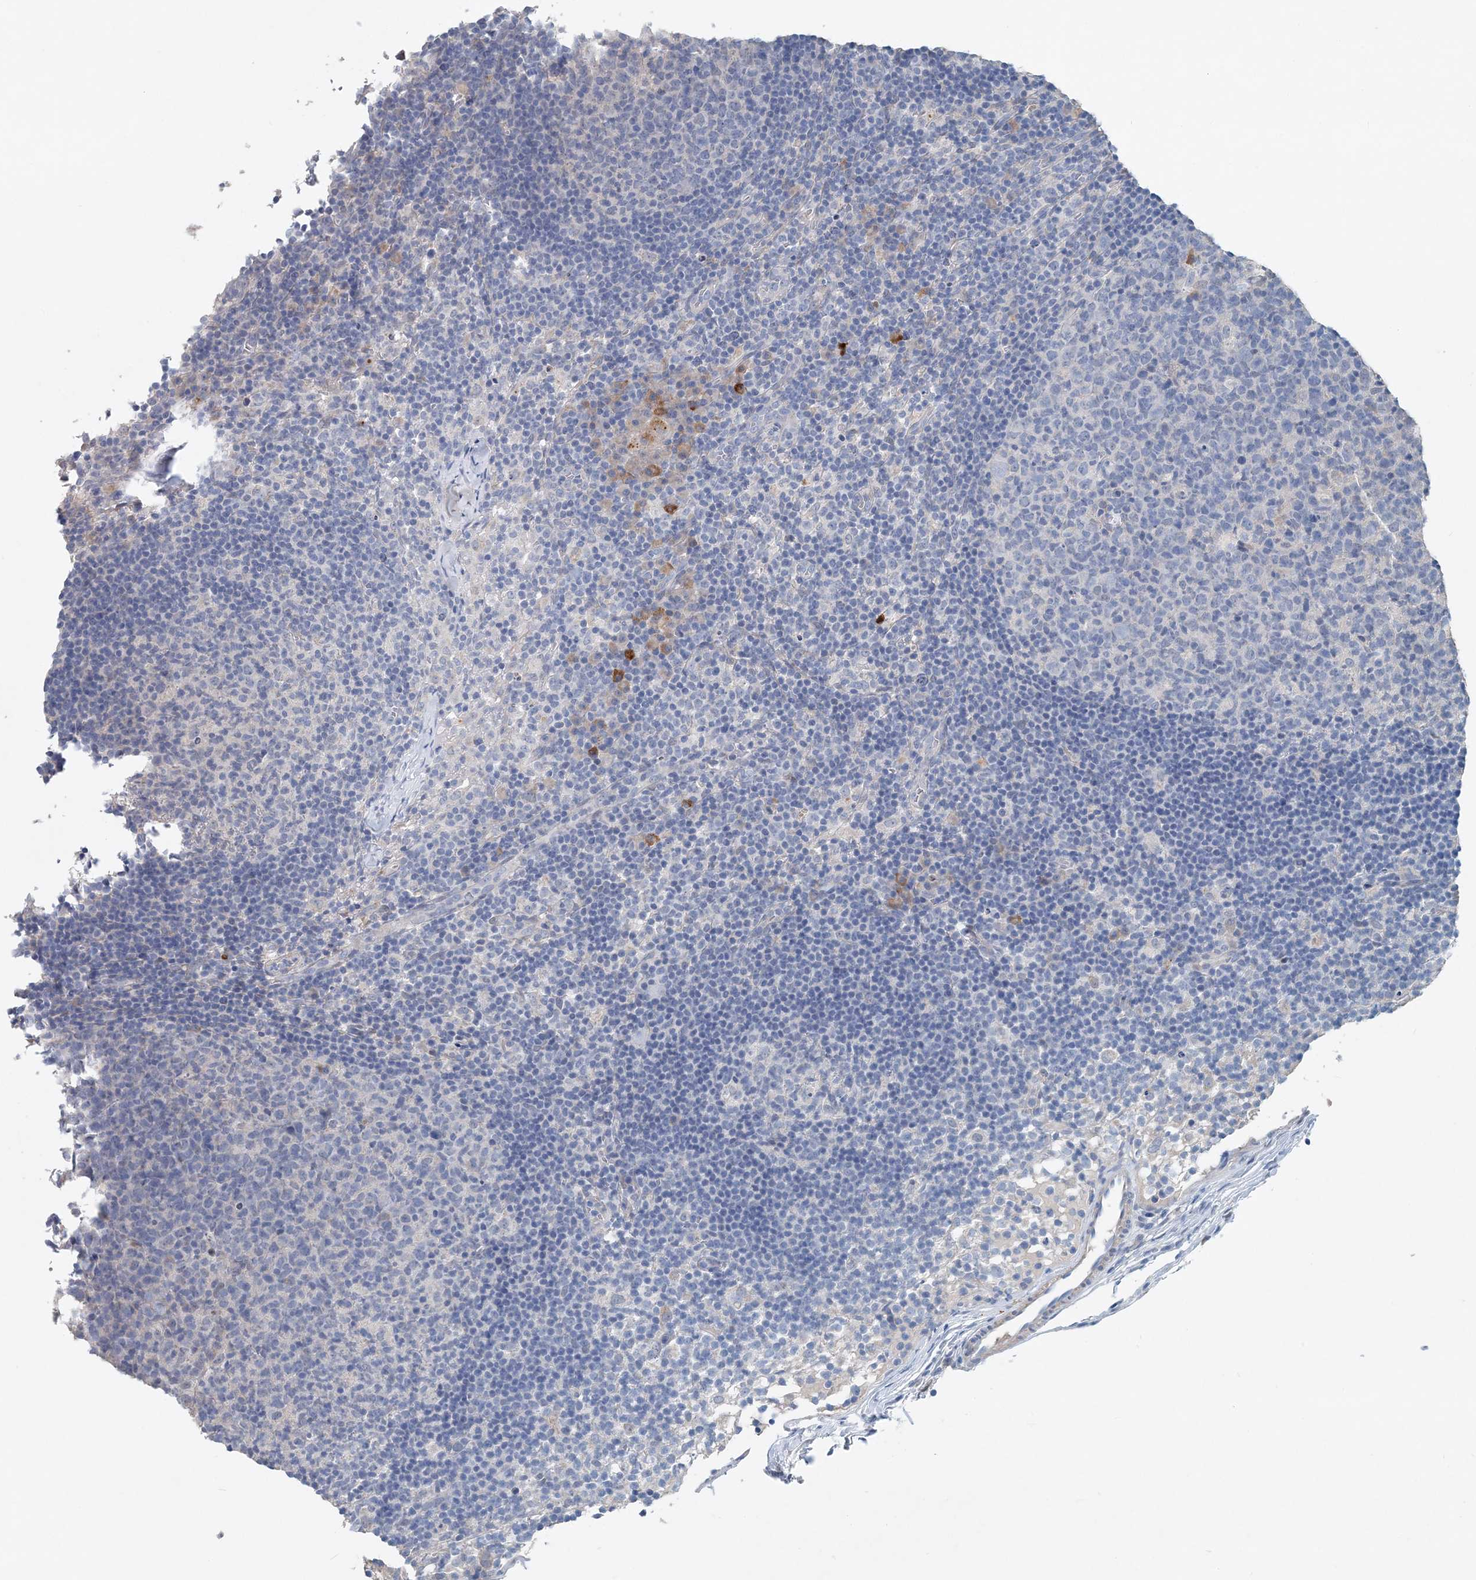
{"staining": {"intensity": "negative", "quantity": "none", "location": "none"}, "tissue": "lymph node", "cell_type": "Germinal center cells", "image_type": "normal", "snomed": [{"axis": "morphology", "description": "Normal tissue, NOS"}, {"axis": "morphology", "description": "Inflammation, NOS"}, {"axis": "topography", "description": "Lymph node"}], "caption": "Protein analysis of benign lymph node shows no significant positivity in germinal center cells.", "gene": "PFN2", "patient": {"sex": "male", "age": 55}}